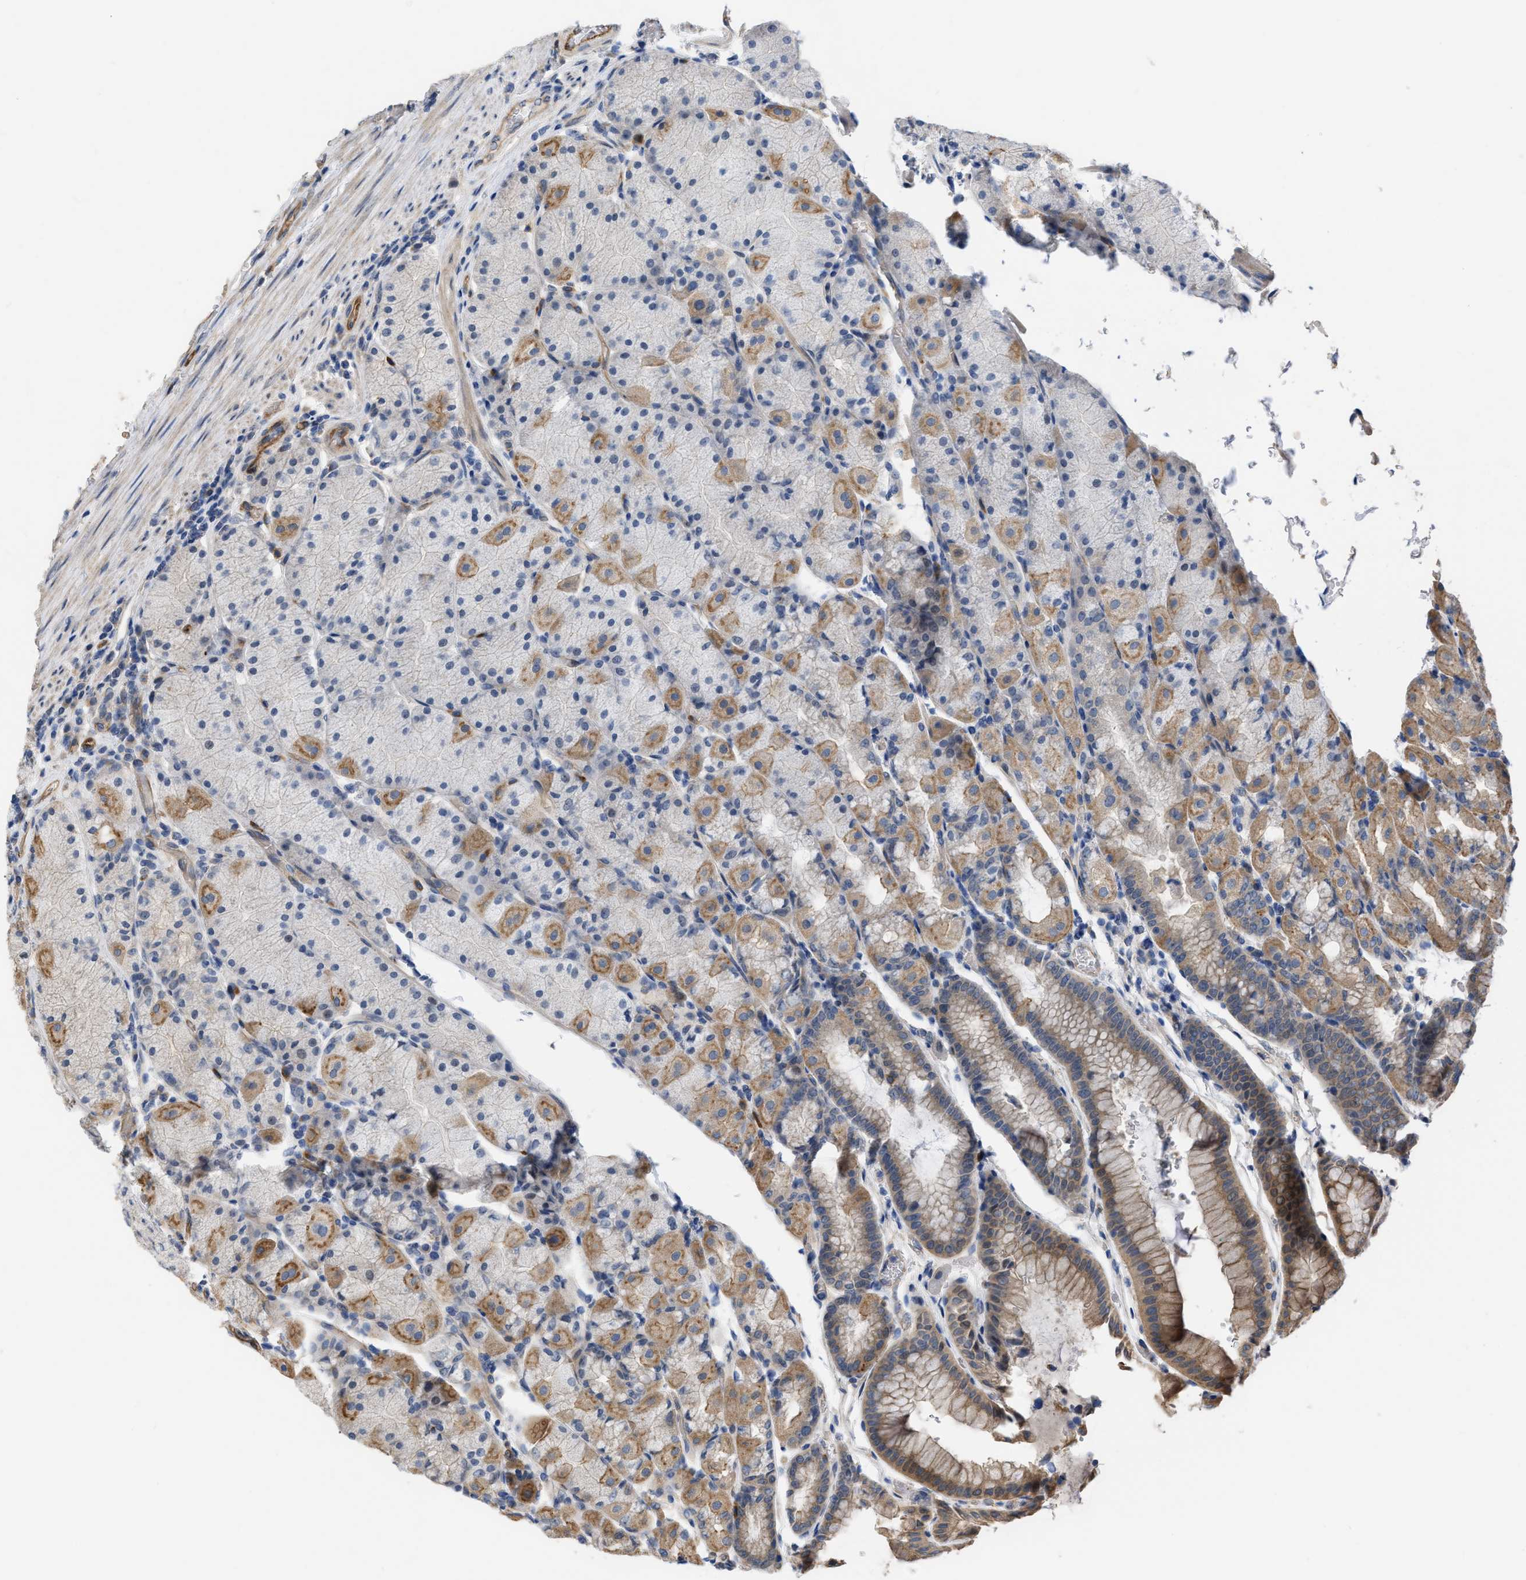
{"staining": {"intensity": "moderate", "quantity": "25%-75%", "location": "cytoplasmic/membranous"}, "tissue": "stomach", "cell_type": "Glandular cells", "image_type": "normal", "snomed": [{"axis": "morphology", "description": "Normal tissue, NOS"}, {"axis": "morphology", "description": "Carcinoid, malignant, NOS"}, {"axis": "topography", "description": "Stomach, upper"}], "caption": "The image reveals staining of benign stomach, revealing moderate cytoplasmic/membranous protein expression (brown color) within glandular cells.", "gene": "SLC4A11", "patient": {"sex": "male", "age": 39}}